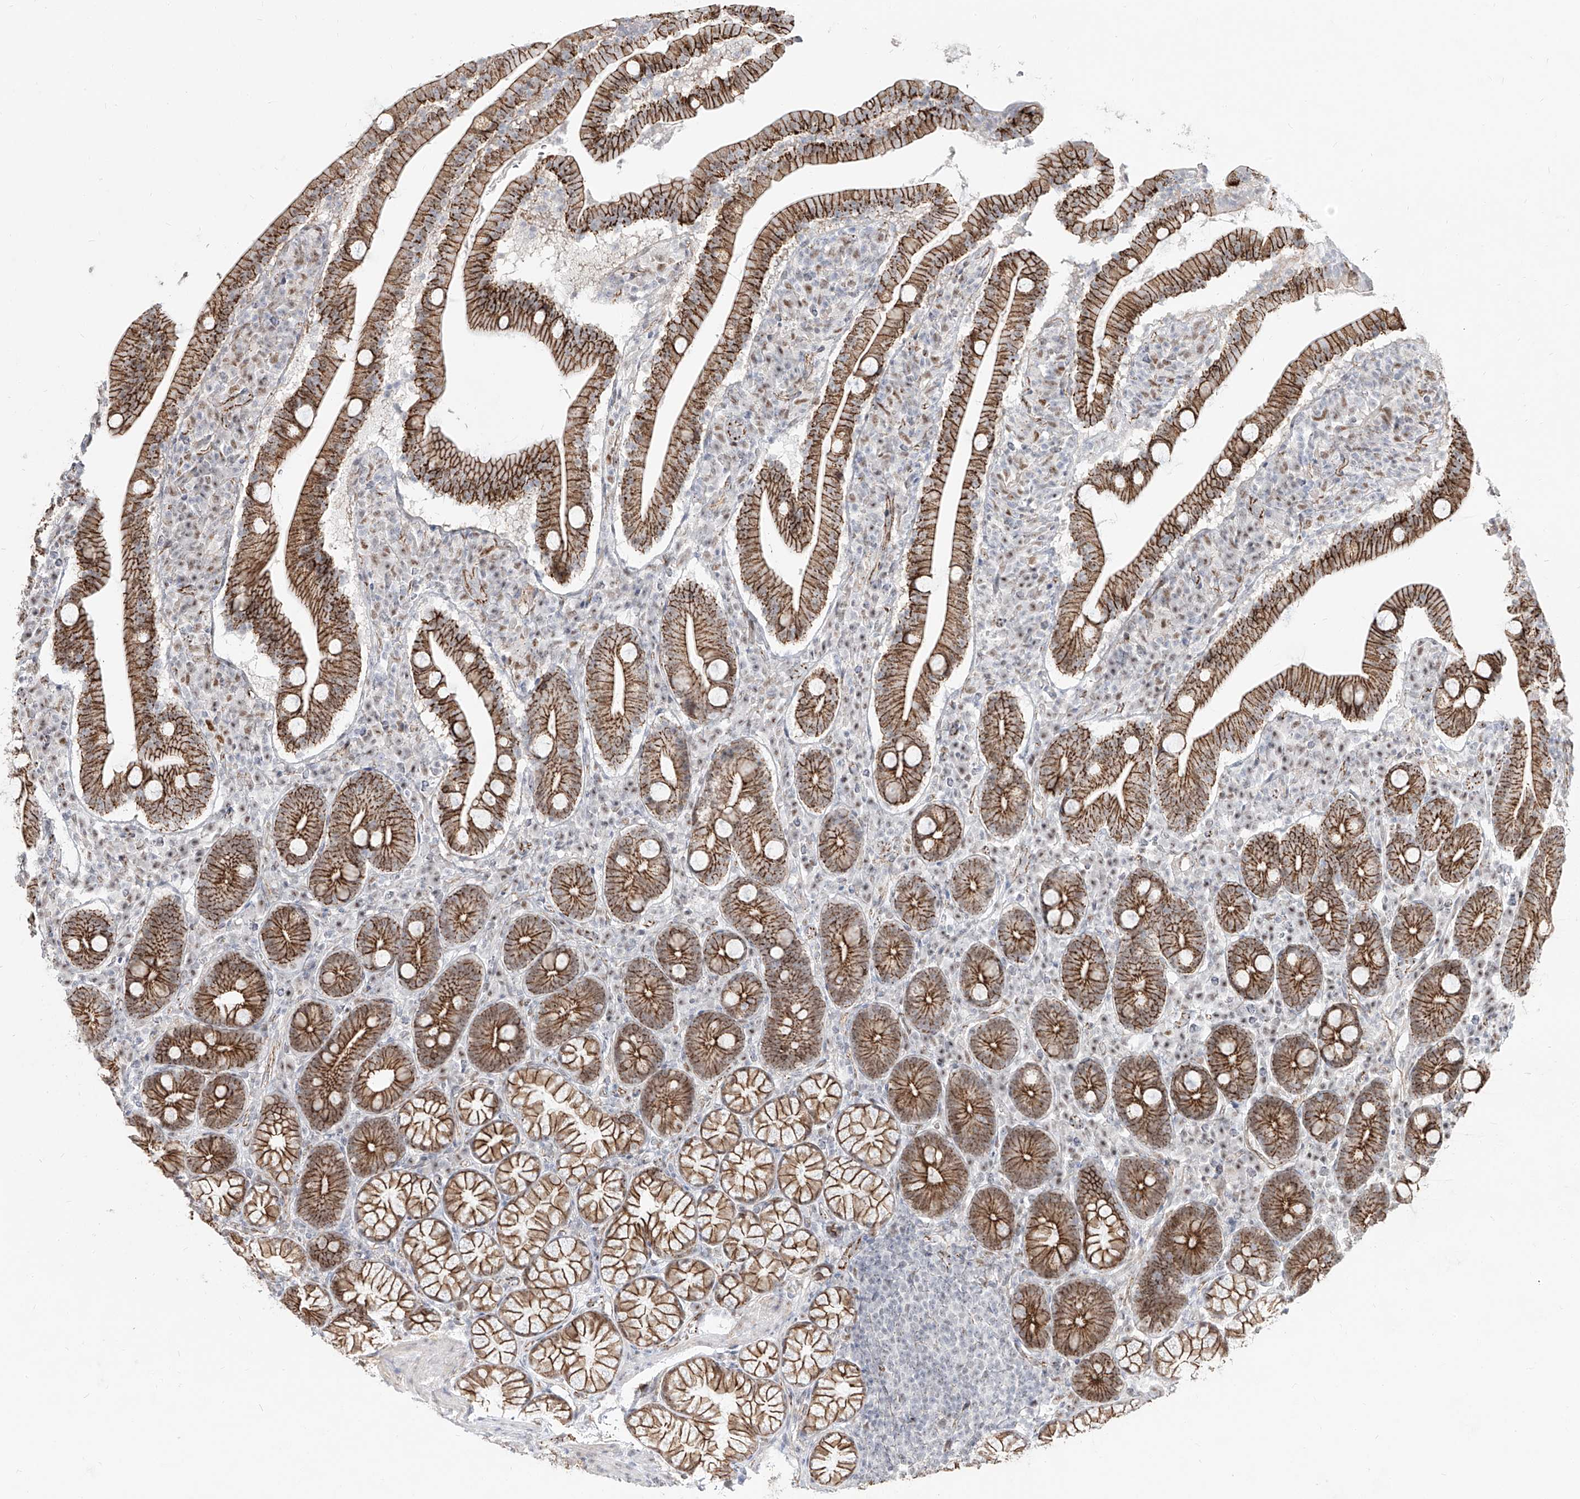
{"staining": {"intensity": "strong", "quantity": ">75%", "location": "cytoplasmic/membranous,nuclear"}, "tissue": "duodenum", "cell_type": "Glandular cells", "image_type": "normal", "snomed": [{"axis": "morphology", "description": "Normal tissue, NOS"}, {"axis": "topography", "description": "Duodenum"}], "caption": "Immunohistochemical staining of normal duodenum demonstrates >75% levels of strong cytoplasmic/membranous,nuclear protein staining in about >75% of glandular cells. The staining was performed using DAB (3,3'-diaminobenzidine) to visualize the protein expression in brown, while the nuclei were stained in blue with hematoxylin (Magnification: 20x).", "gene": "ZNF710", "patient": {"sex": "male", "age": 35}}